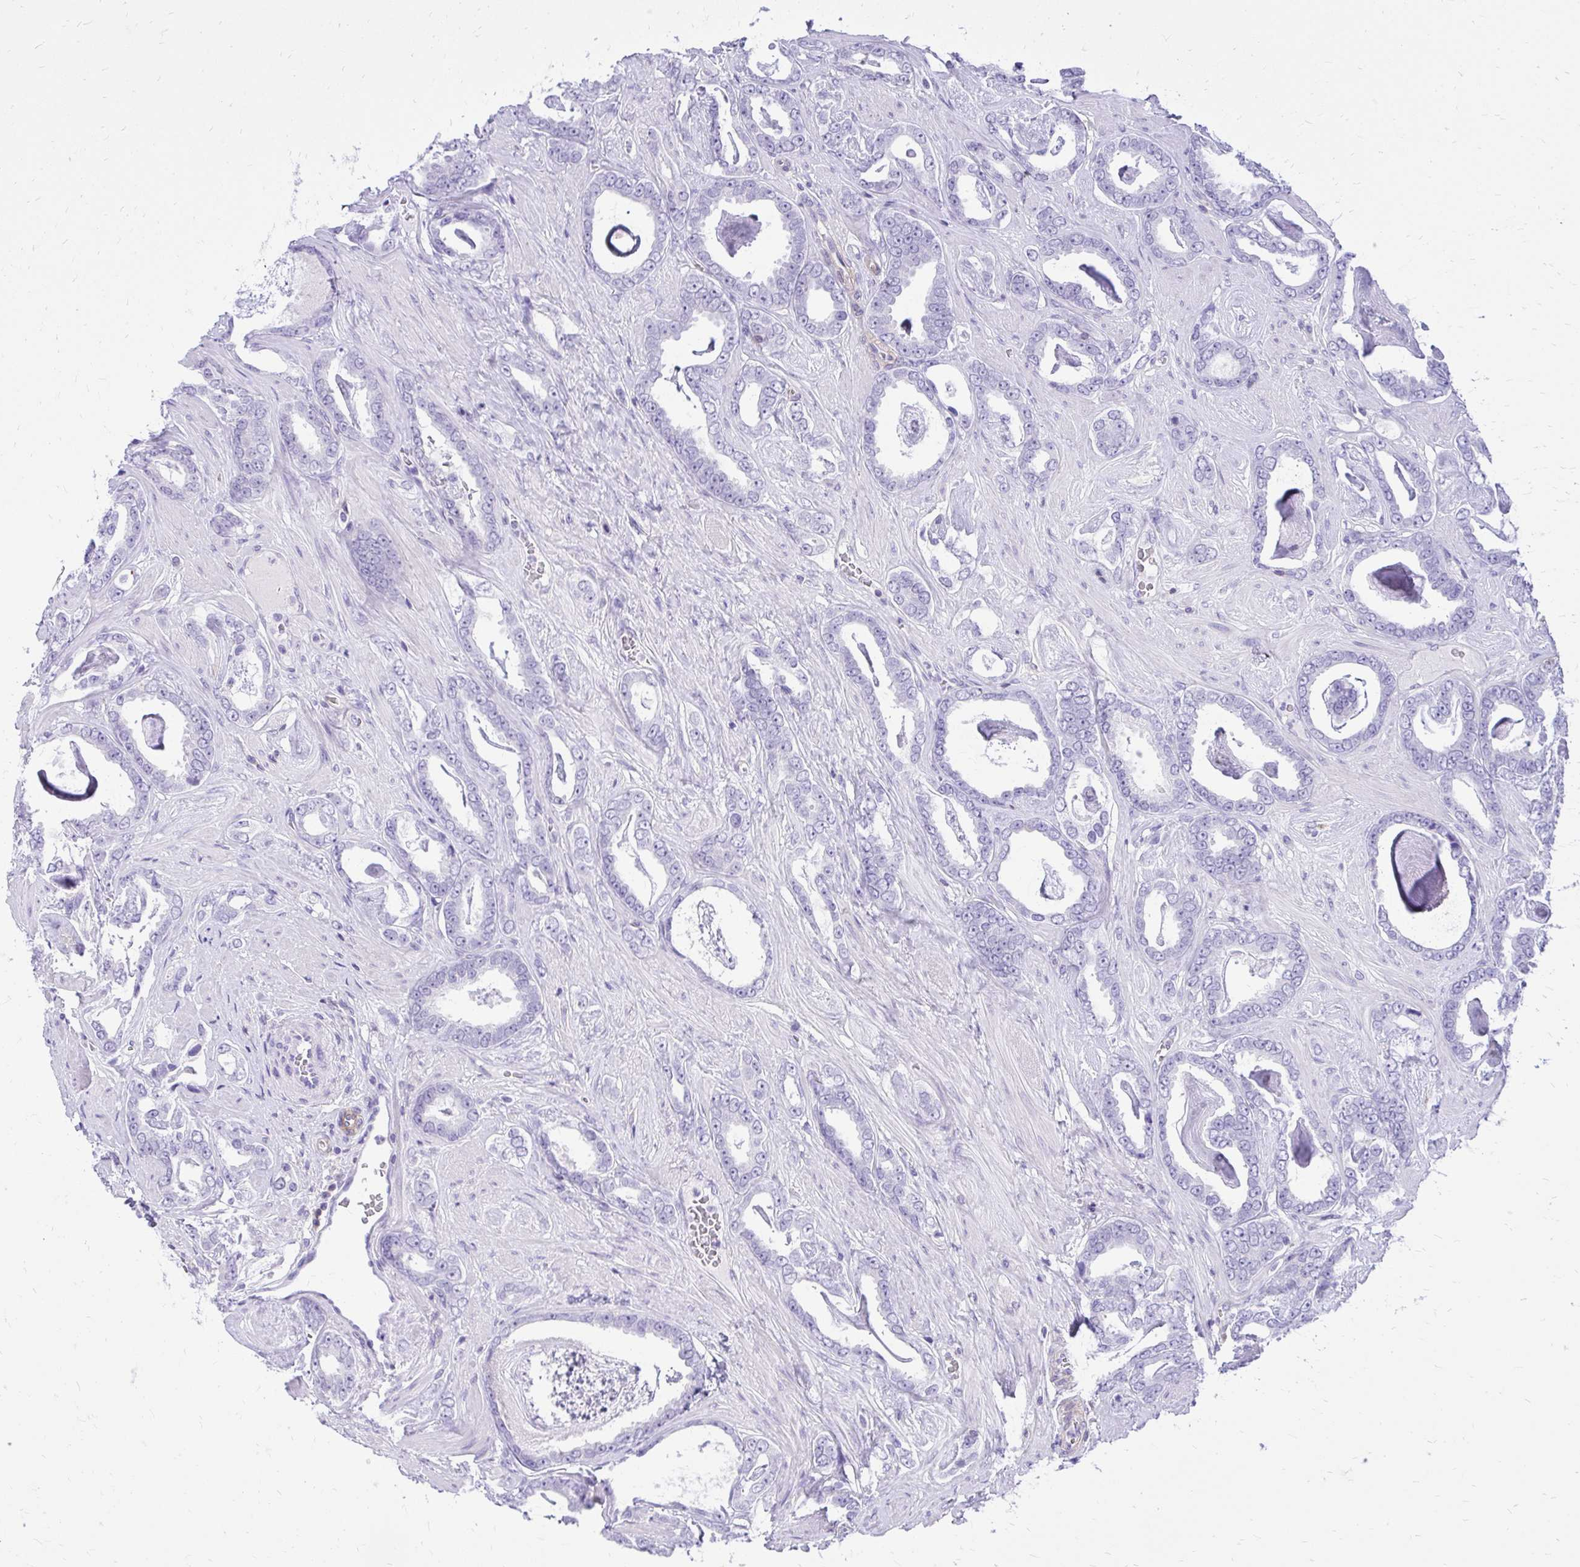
{"staining": {"intensity": "negative", "quantity": "none", "location": "none"}, "tissue": "prostate cancer", "cell_type": "Tumor cells", "image_type": "cancer", "snomed": [{"axis": "morphology", "description": "Adenocarcinoma, High grade"}, {"axis": "topography", "description": "Prostate"}], "caption": "Image shows no protein expression in tumor cells of prostate adenocarcinoma (high-grade) tissue.", "gene": "GPRIN3", "patient": {"sex": "male", "age": 63}}